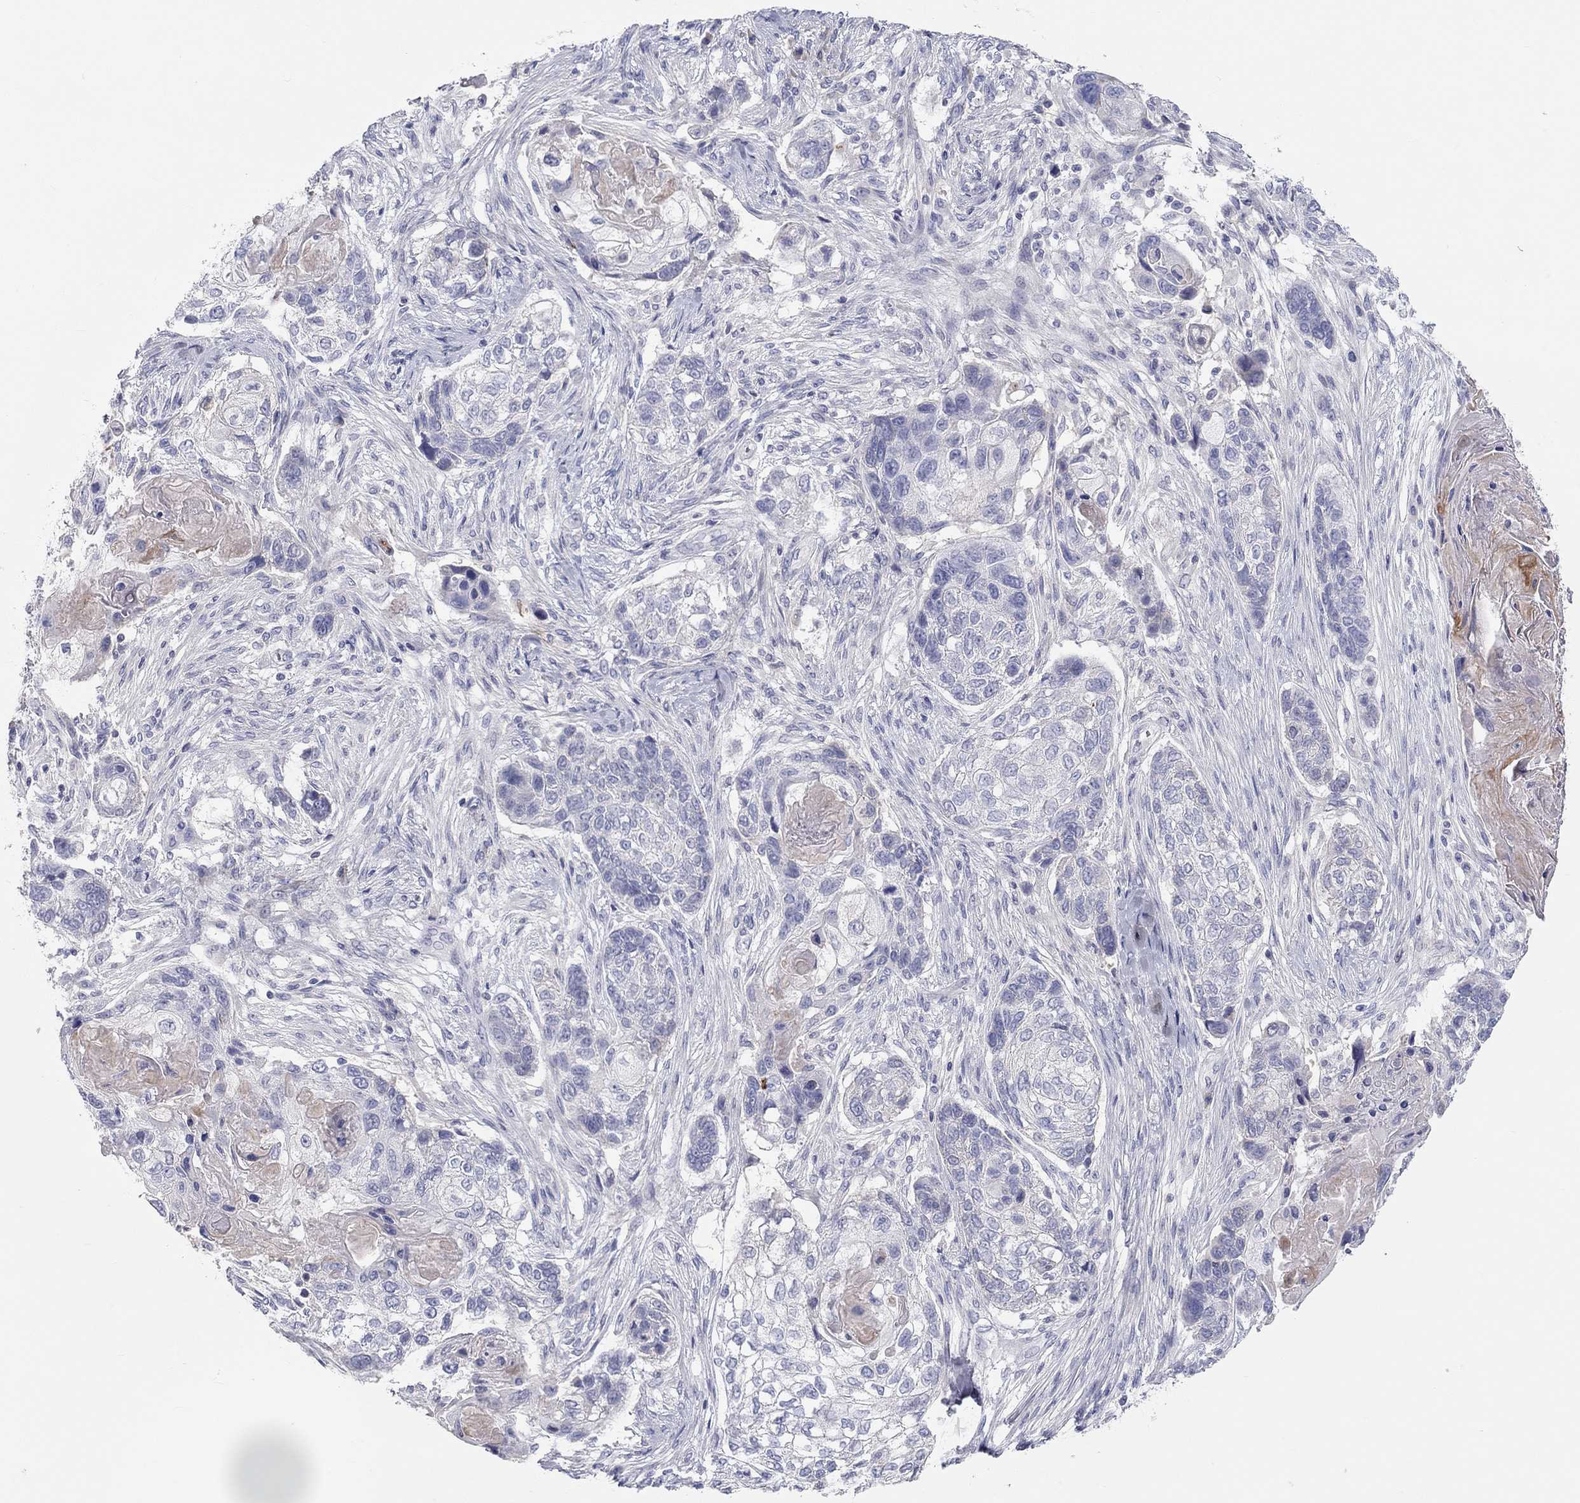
{"staining": {"intensity": "negative", "quantity": "none", "location": "none"}, "tissue": "lung cancer", "cell_type": "Tumor cells", "image_type": "cancer", "snomed": [{"axis": "morphology", "description": "Normal tissue, NOS"}, {"axis": "morphology", "description": "Squamous cell carcinoma, NOS"}, {"axis": "topography", "description": "Bronchus"}, {"axis": "topography", "description": "Lung"}], "caption": "Lung cancer (squamous cell carcinoma) stained for a protein using IHC displays no expression tumor cells.", "gene": "ST7L", "patient": {"sex": "male", "age": 69}}